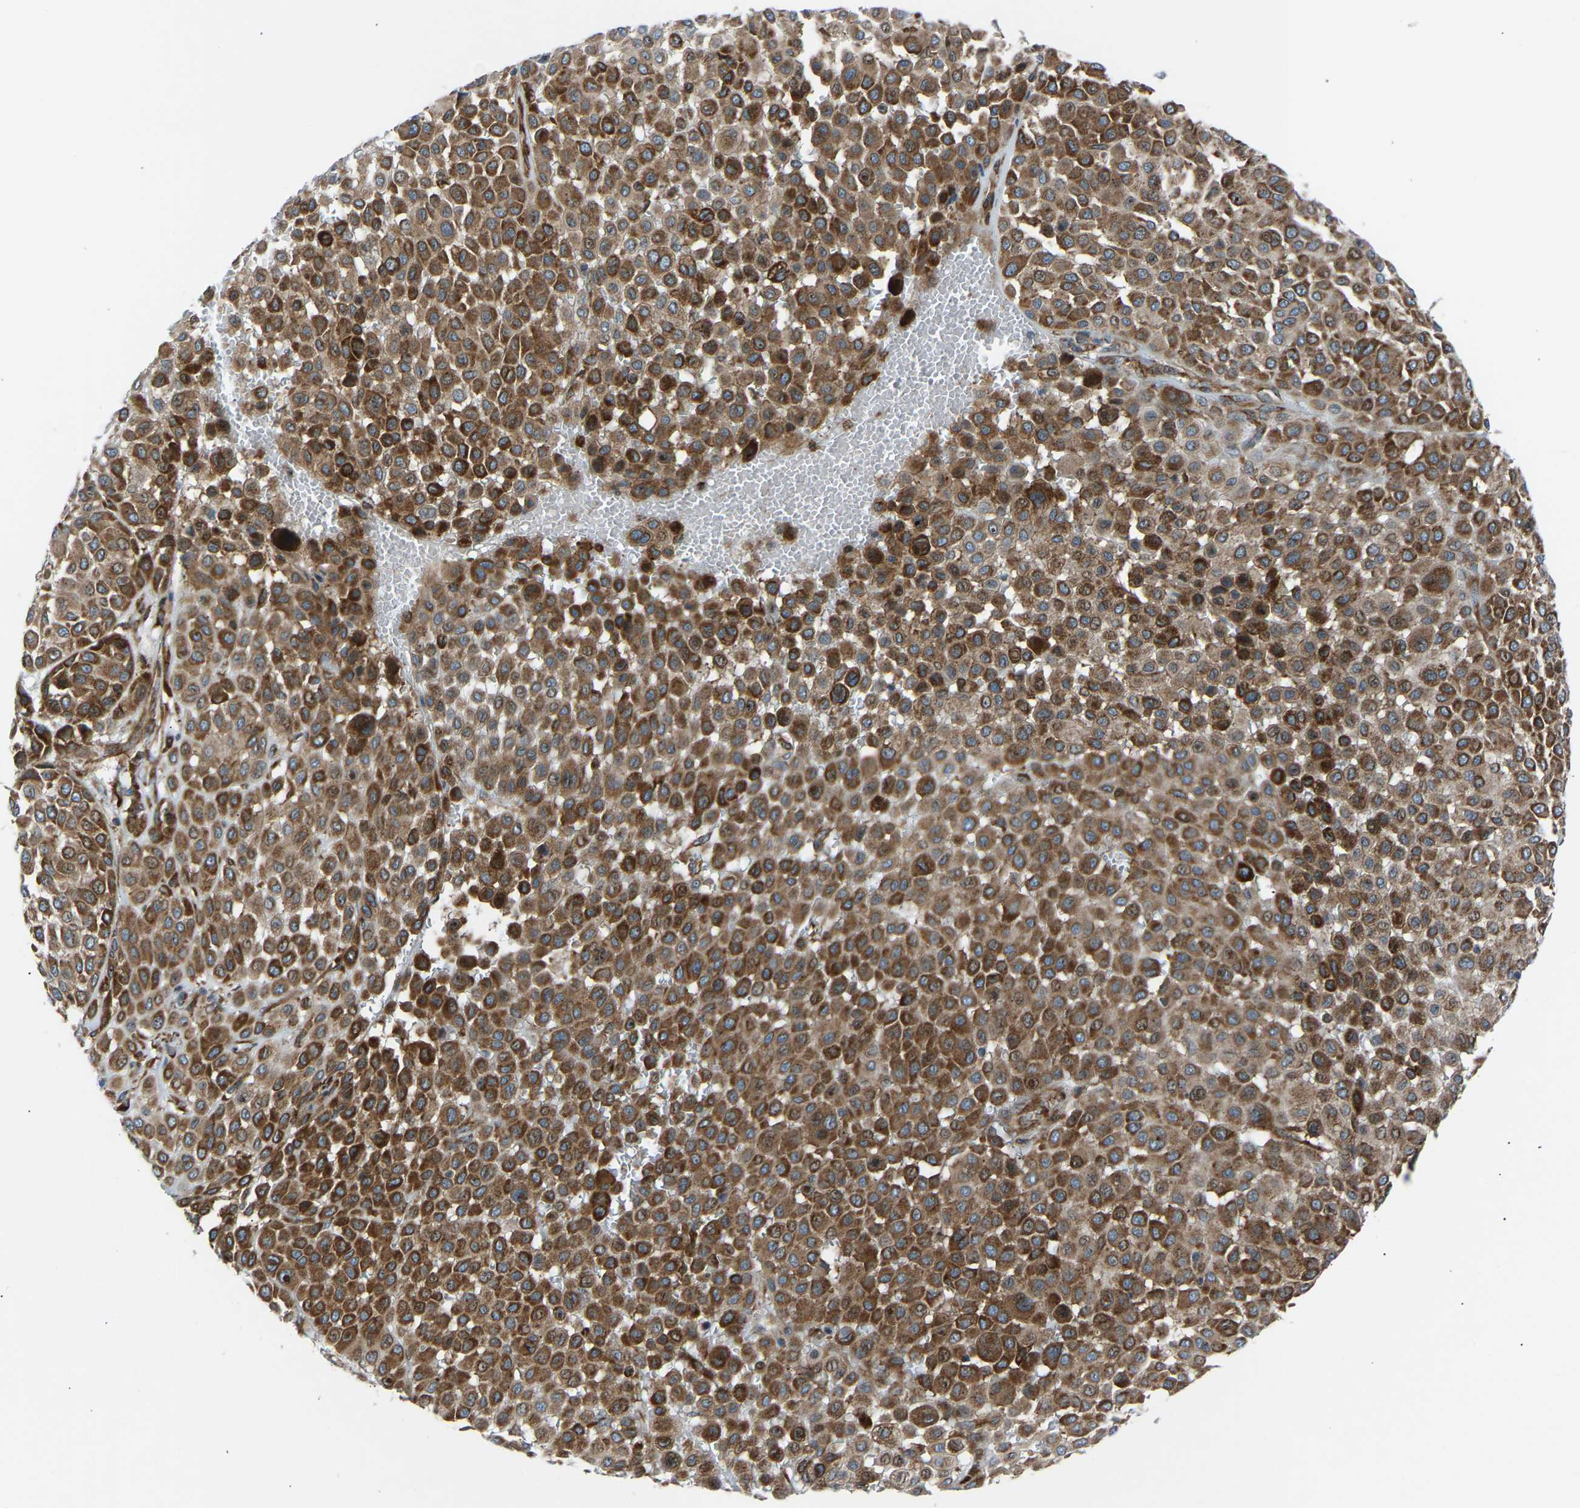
{"staining": {"intensity": "strong", "quantity": ">75%", "location": "cytoplasmic/membranous"}, "tissue": "melanoma", "cell_type": "Tumor cells", "image_type": "cancer", "snomed": [{"axis": "morphology", "description": "Malignant melanoma, Metastatic site"}, {"axis": "topography", "description": "Soft tissue"}], "caption": "Immunohistochemical staining of malignant melanoma (metastatic site) reveals strong cytoplasmic/membranous protein expression in approximately >75% of tumor cells.", "gene": "VPS41", "patient": {"sex": "male", "age": 41}}